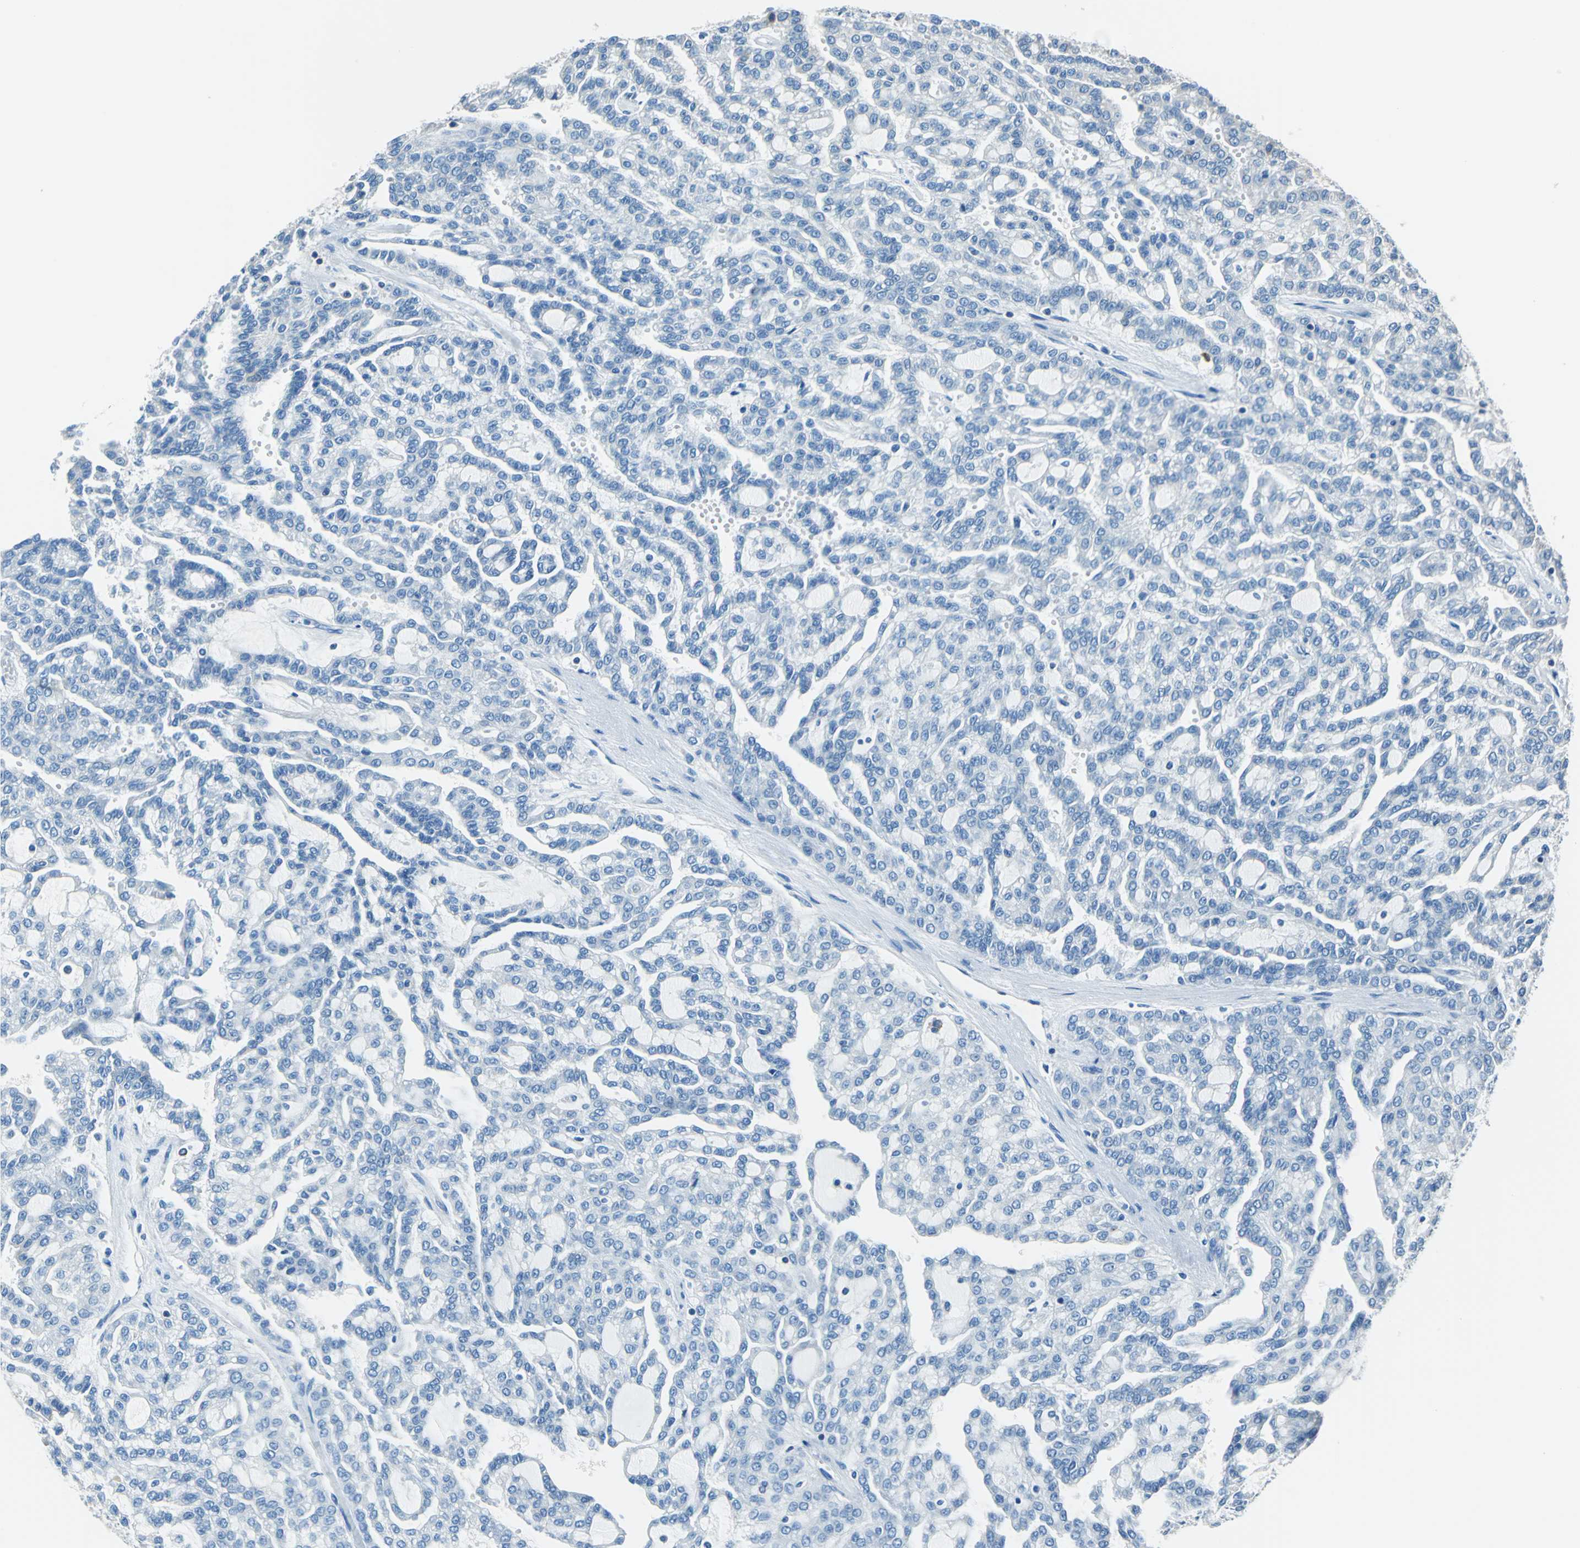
{"staining": {"intensity": "negative", "quantity": "none", "location": "none"}, "tissue": "renal cancer", "cell_type": "Tumor cells", "image_type": "cancer", "snomed": [{"axis": "morphology", "description": "Adenocarcinoma, NOS"}, {"axis": "topography", "description": "Kidney"}], "caption": "A photomicrograph of renal cancer stained for a protein displays no brown staining in tumor cells.", "gene": "CPA3", "patient": {"sex": "male", "age": 63}}